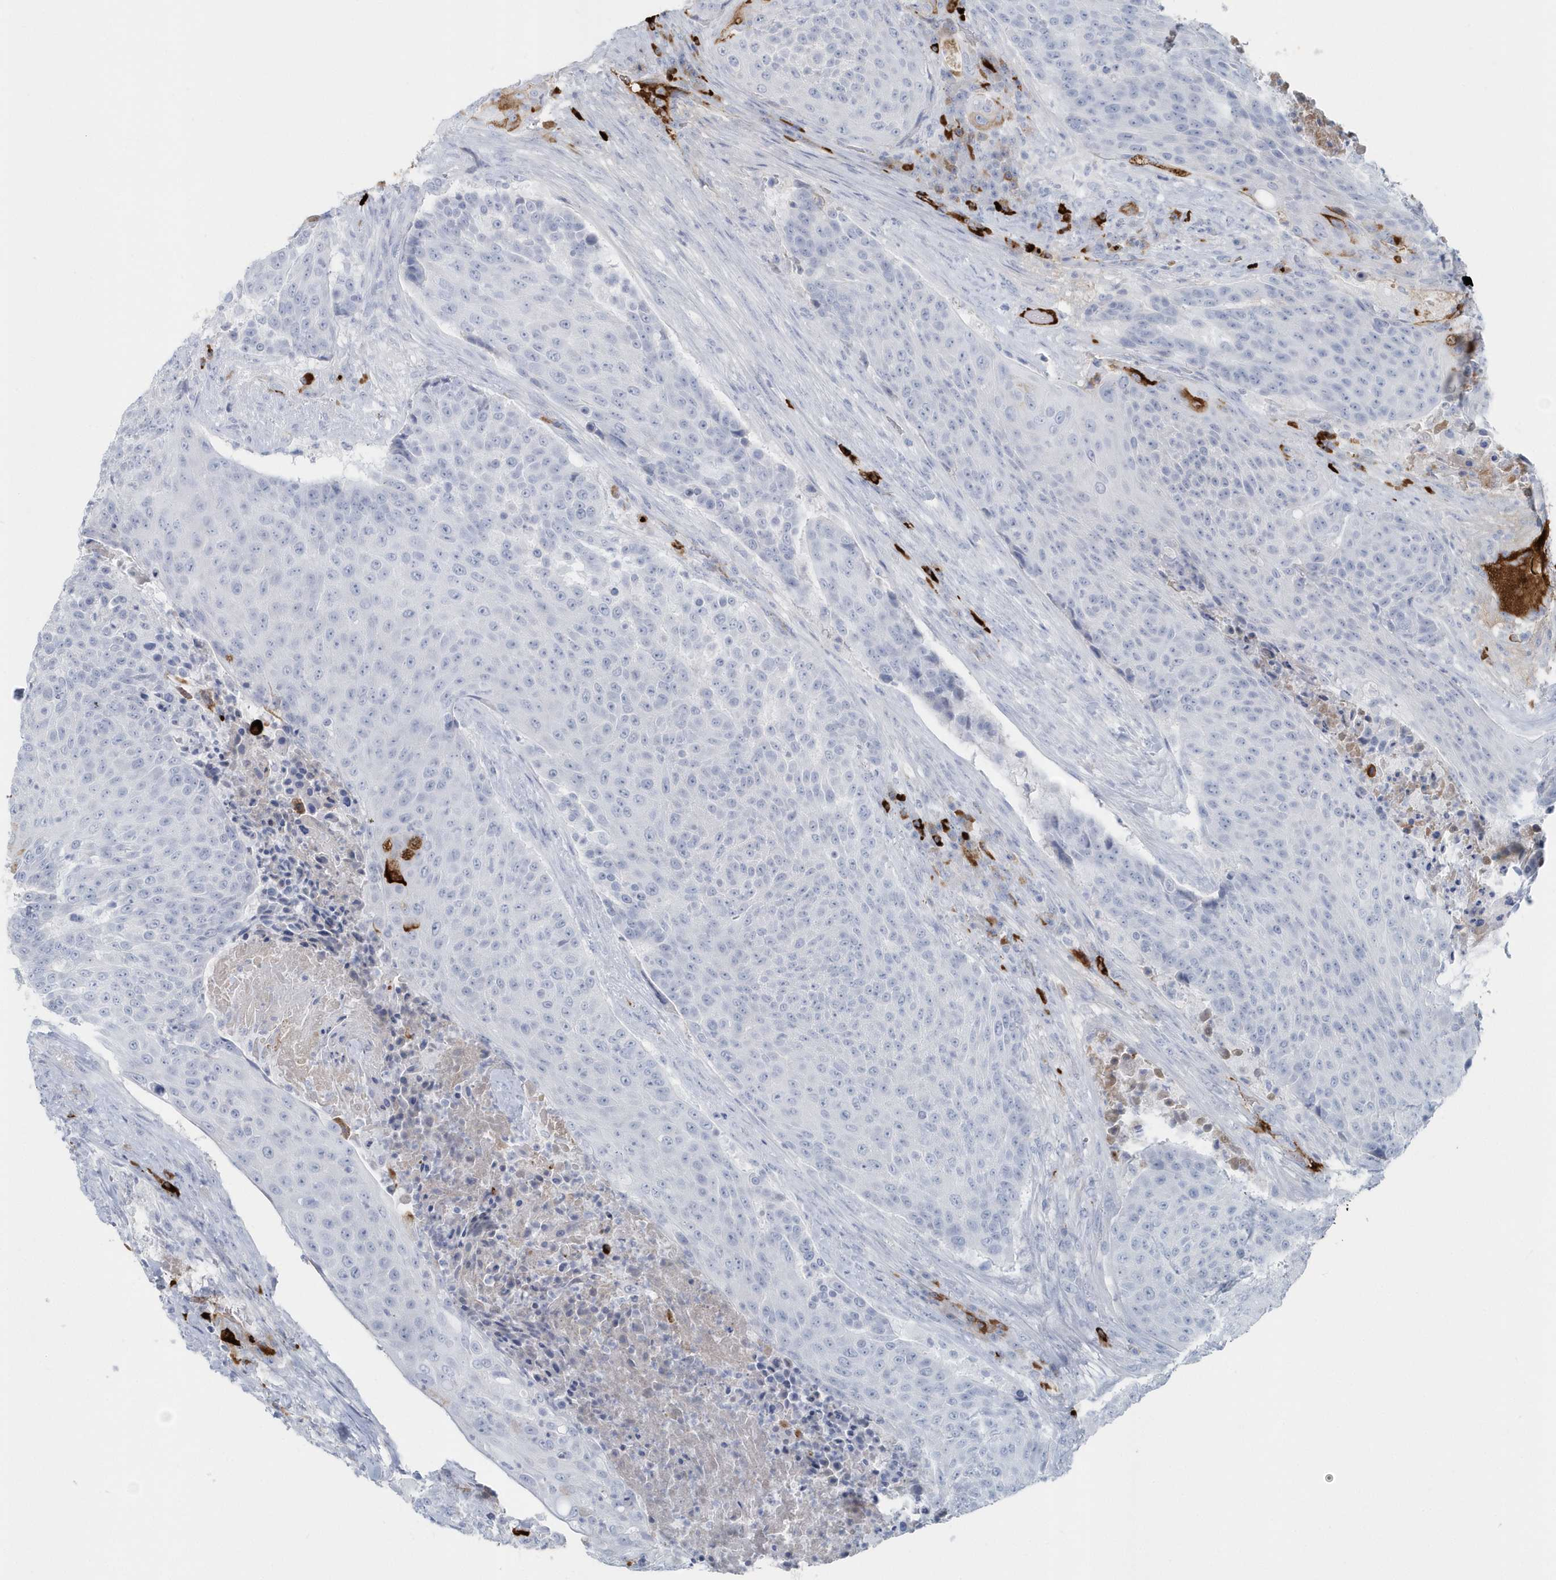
{"staining": {"intensity": "negative", "quantity": "none", "location": "none"}, "tissue": "urothelial cancer", "cell_type": "Tumor cells", "image_type": "cancer", "snomed": [{"axis": "morphology", "description": "Urothelial carcinoma, High grade"}, {"axis": "topography", "description": "Urinary bladder"}], "caption": "An immunohistochemistry histopathology image of high-grade urothelial carcinoma is shown. There is no staining in tumor cells of high-grade urothelial carcinoma.", "gene": "JCHAIN", "patient": {"sex": "female", "age": 63}}